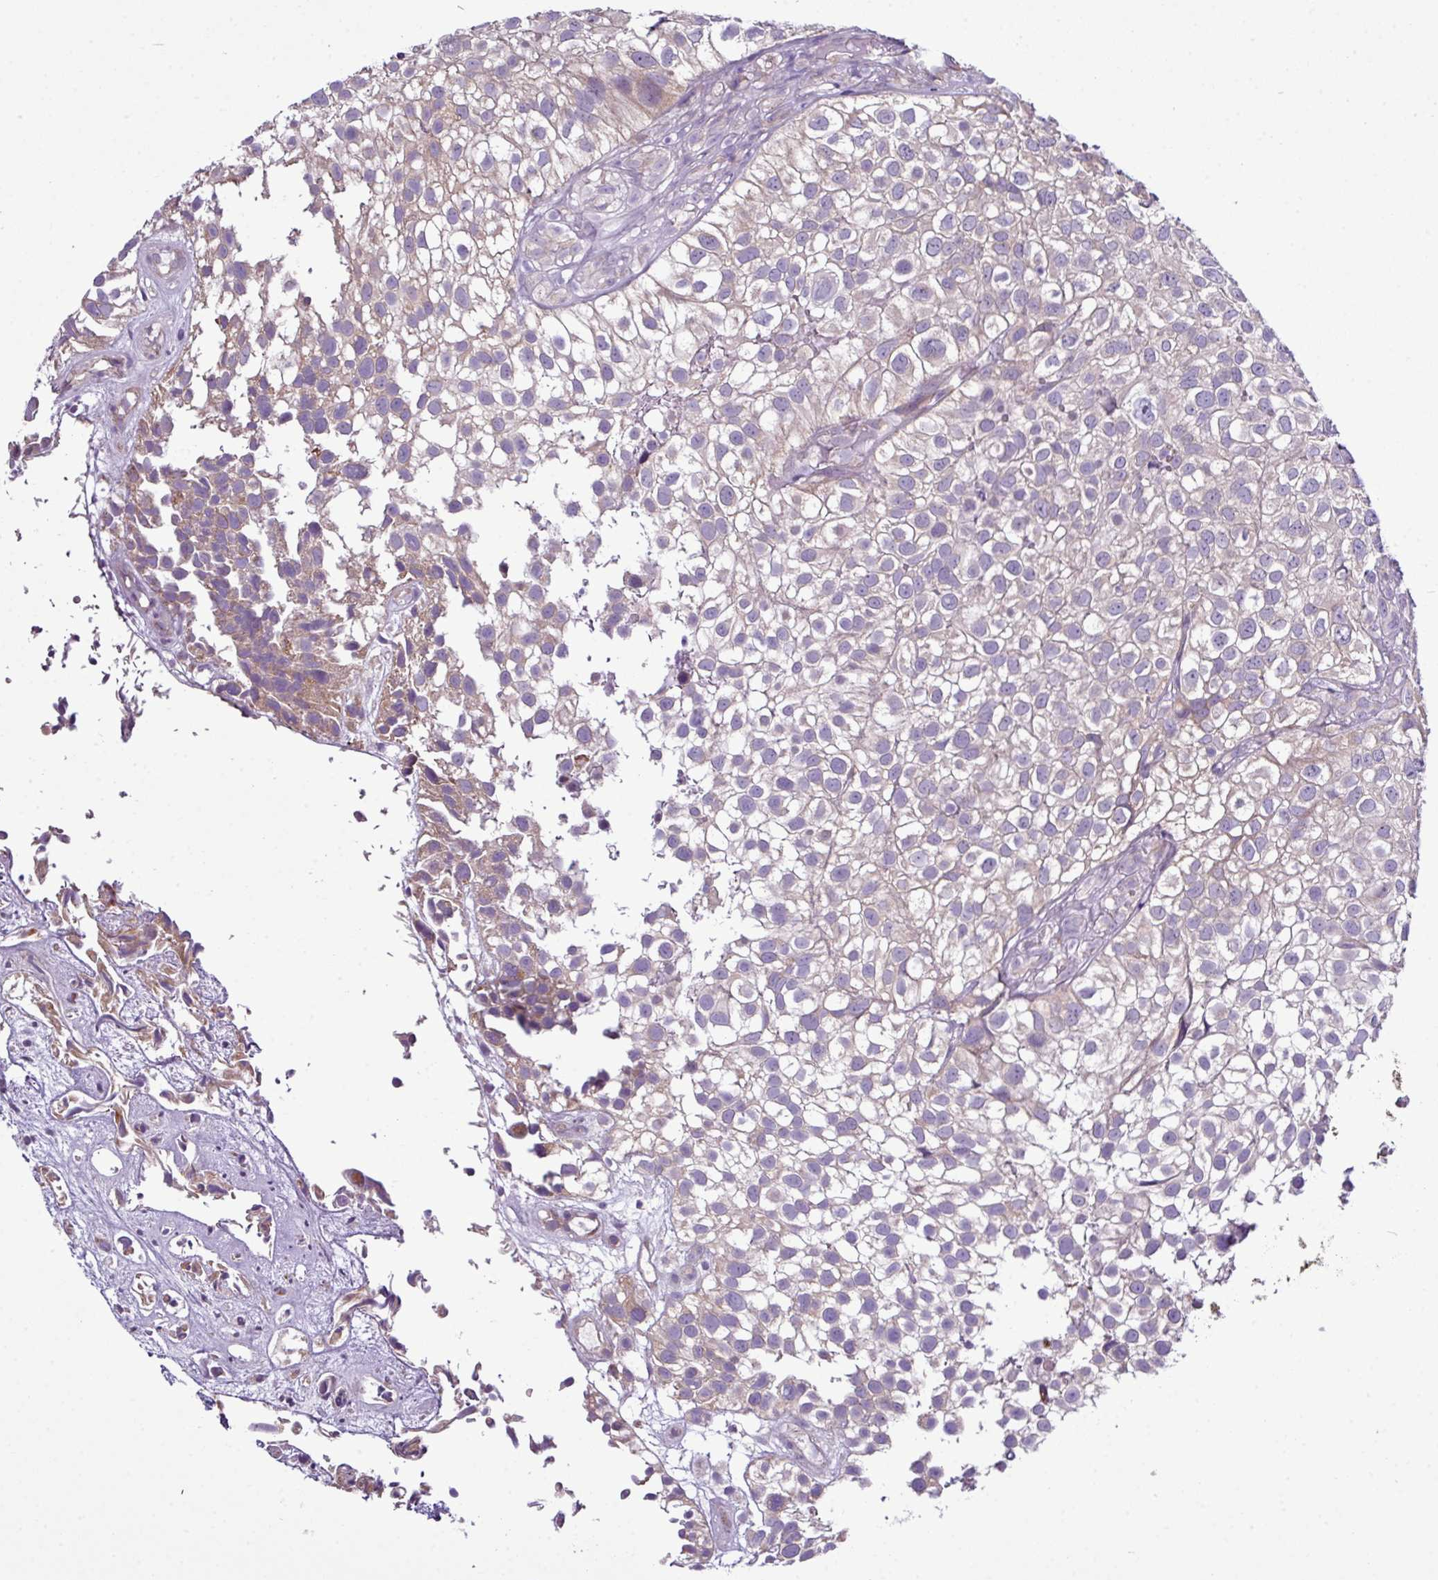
{"staining": {"intensity": "moderate", "quantity": "25%-75%", "location": "cytoplasmic/membranous"}, "tissue": "urothelial cancer", "cell_type": "Tumor cells", "image_type": "cancer", "snomed": [{"axis": "morphology", "description": "Urothelial carcinoma, High grade"}, {"axis": "topography", "description": "Urinary bladder"}], "caption": "Human high-grade urothelial carcinoma stained with a brown dye exhibits moderate cytoplasmic/membranous positive expression in approximately 25%-75% of tumor cells.", "gene": "AGAP5", "patient": {"sex": "male", "age": 56}}